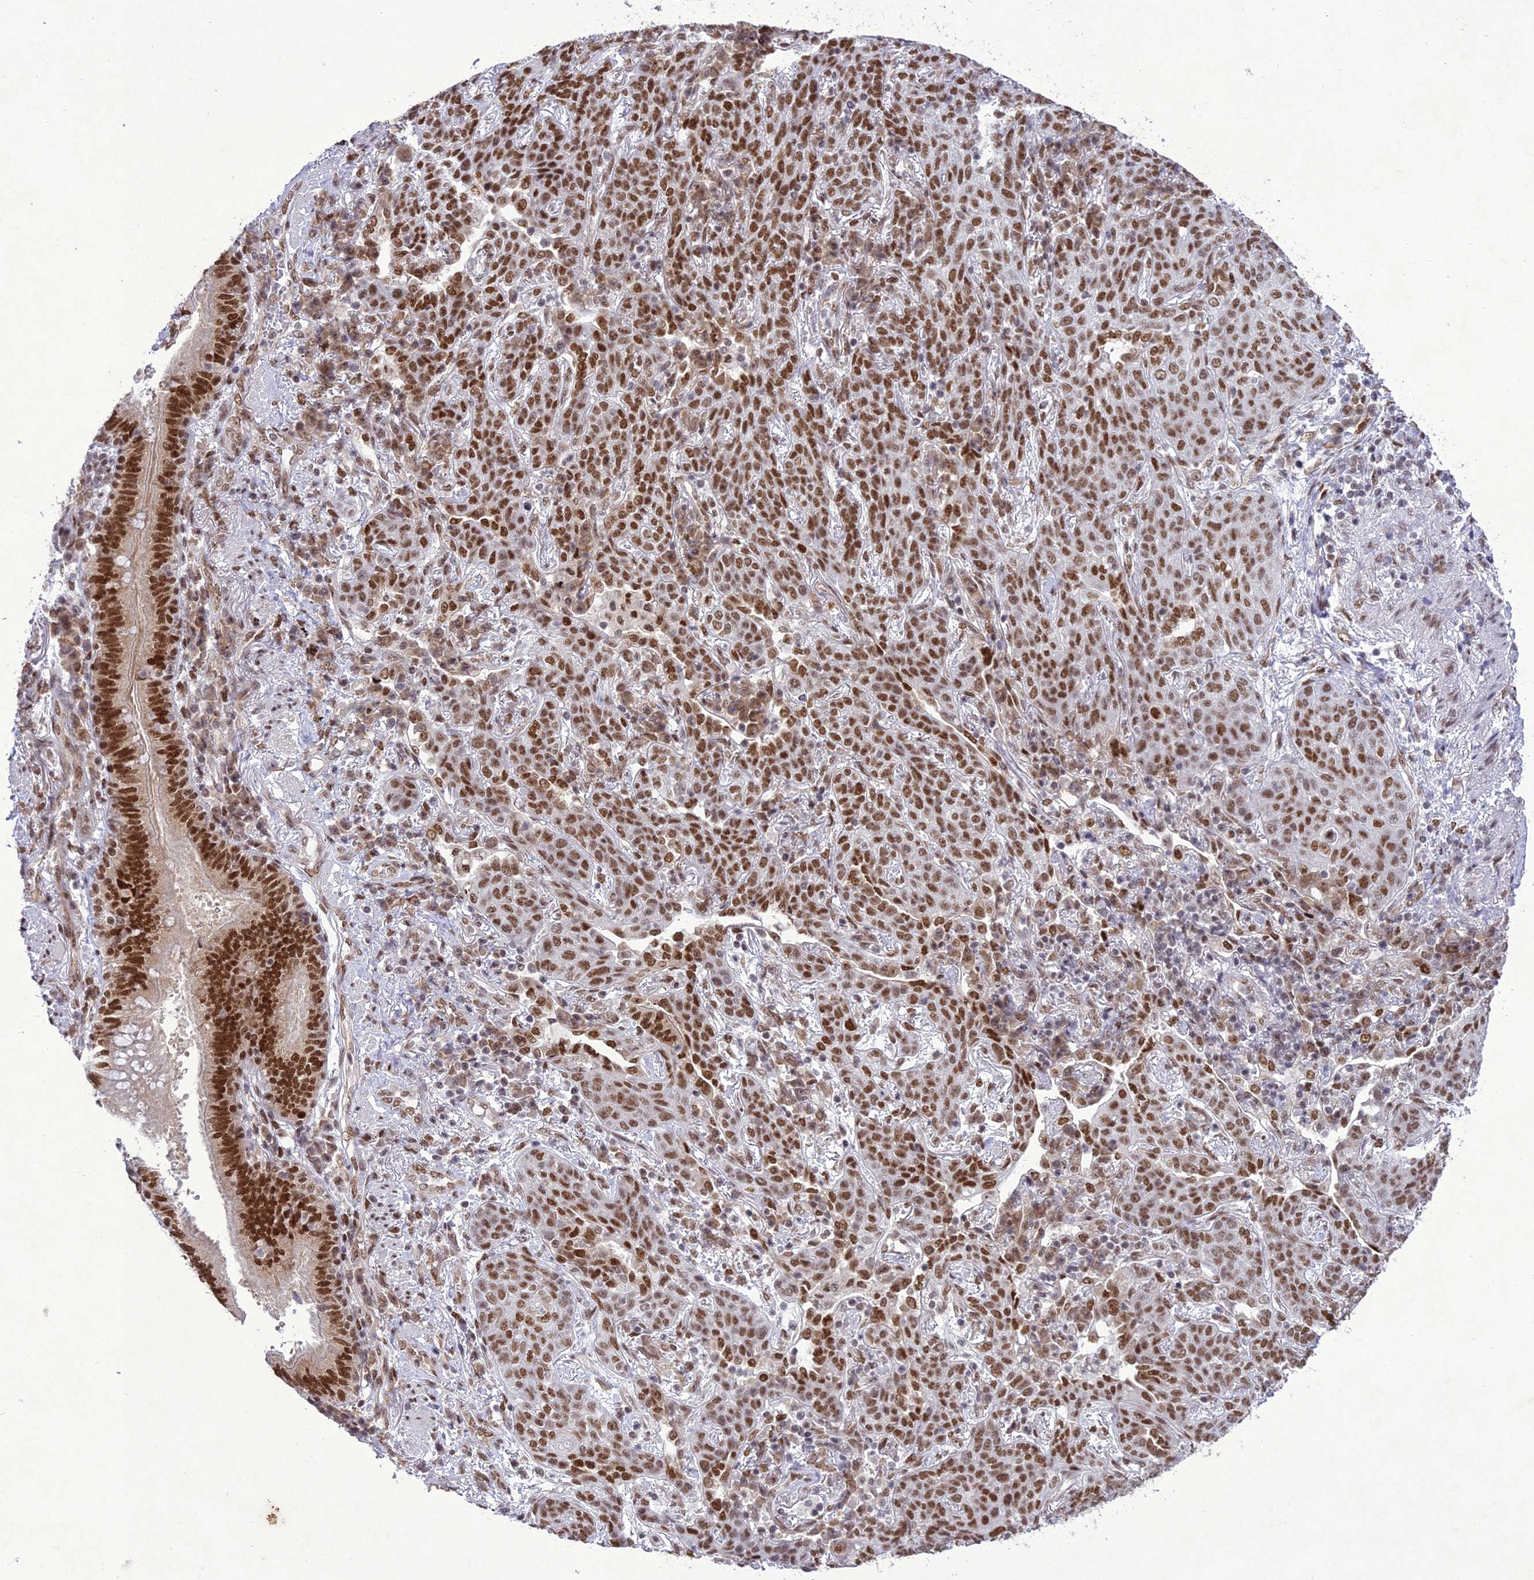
{"staining": {"intensity": "strong", "quantity": ">75%", "location": "nuclear"}, "tissue": "lung cancer", "cell_type": "Tumor cells", "image_type": "cancer", "snomed": [{"axis": "morphology", "description": "Squamous cell carcinoma, NOS"}, {"axis": "topography", "description": "Lung"}], "caption": "This is a histology image of IHC staining of lung cancer, which shows strong positivity in the nuclear of tumor cells.", "gene": "DDX1", "patient": {"sex": "female", "age": 70}}